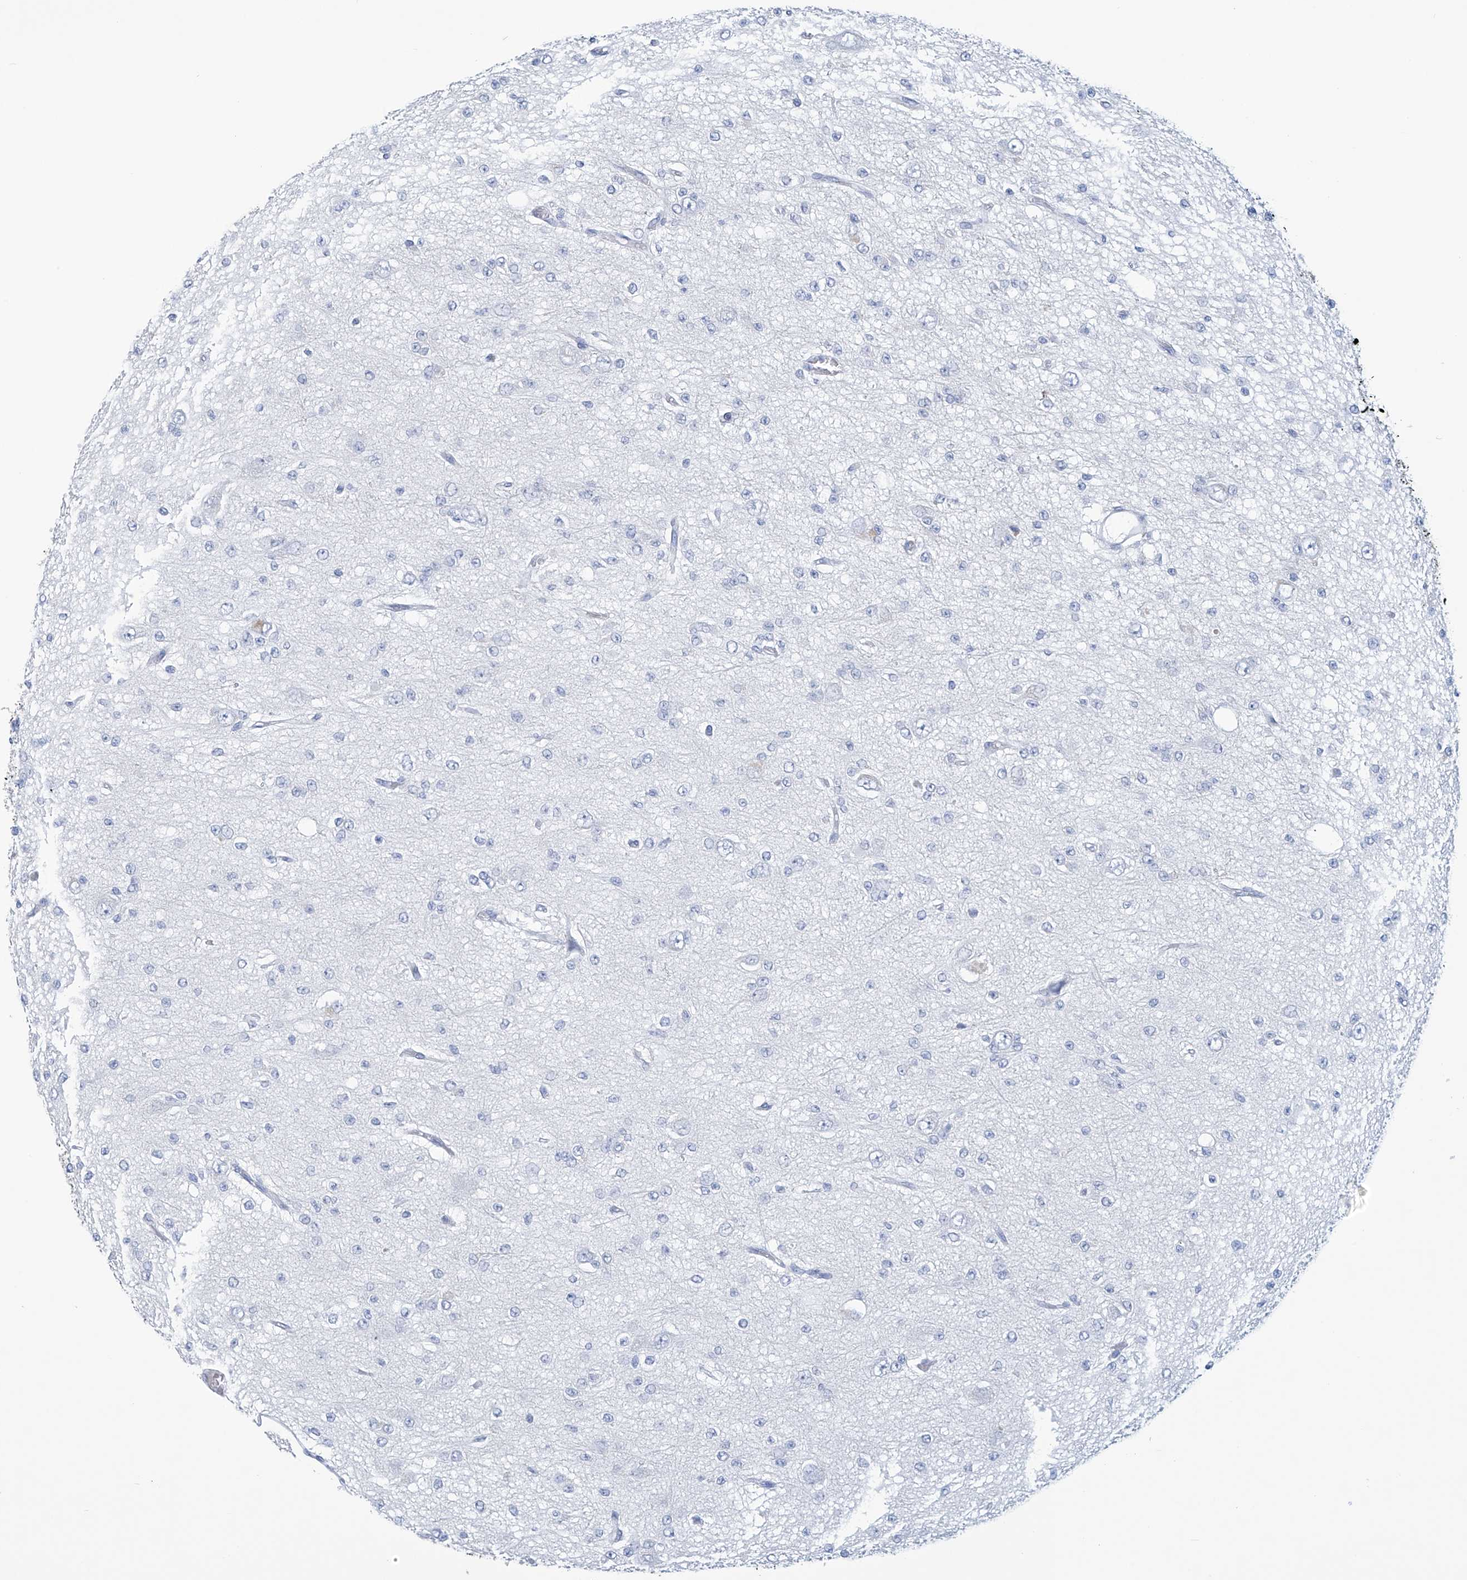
{"staining": {"intensity": "negative", "quantity": "none", "location": "none"}, "tissue": "glioma", "cell_type": "Tumor cells", "image_type": "cancer", "snomed": [{"axis": "morphology", "description": "Glioma, malignant, Low grade"}, {"axis": "topography", "description": "Brain"}], "caption": "Immunohistochemistry (IHC) of glioma displays no staining in tumor cells. (DAB immunohistochemistry with hematoxylin counter stain).", "gene": "DSP", "patient": {"sex": "male", "age": 38}}